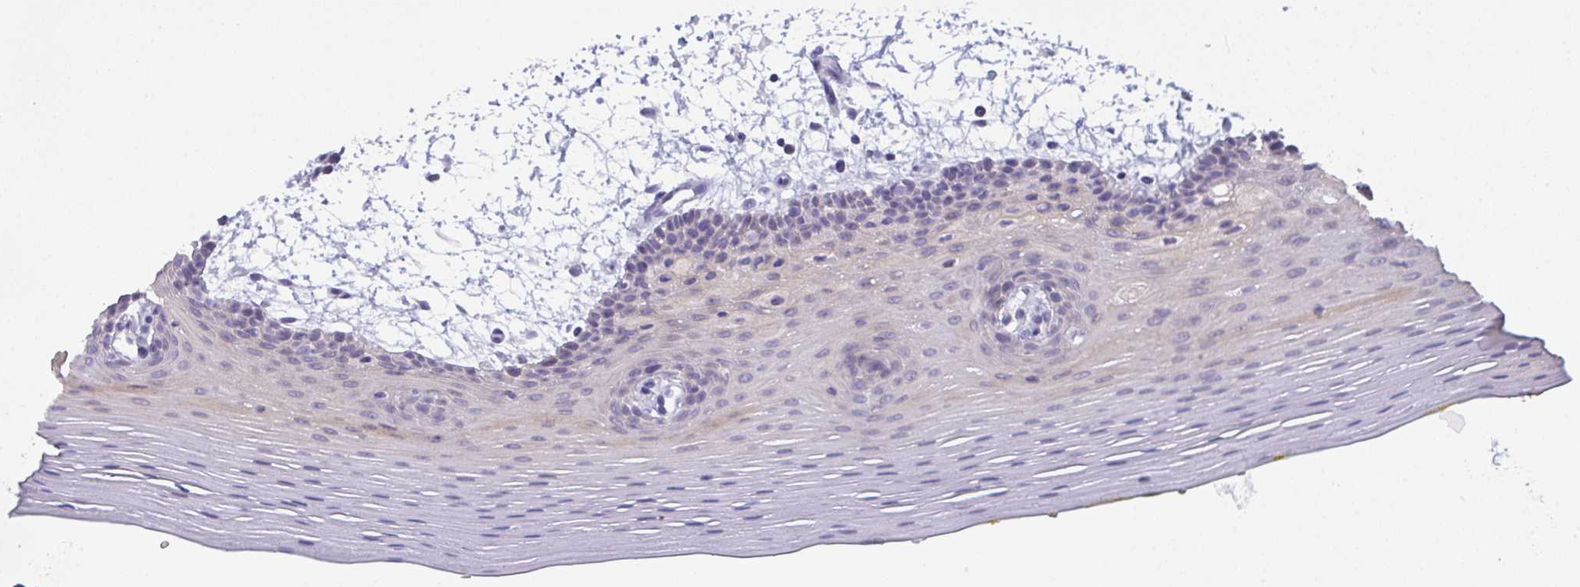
{"staining": {"intensity": "weak", "quantity": "<25%", "location": "cytoplasmic/membranous"}, "tissue": "oral mucosa", "cell_type": "Squamous epithelial cells", "image_type": "normal", "snomed": [{"axis": "morphology", "description": "Normal tissue, NOS"}, {"axis": "topography", "description": "Oral tissue"}], "caption": "This is an immunohistochemistry photomicrograph of benign oral mucosa. There is no expression in squamous epithelial cells.", "gene": "TENT5D", "patient": {"sex": "female", "age": 81}}